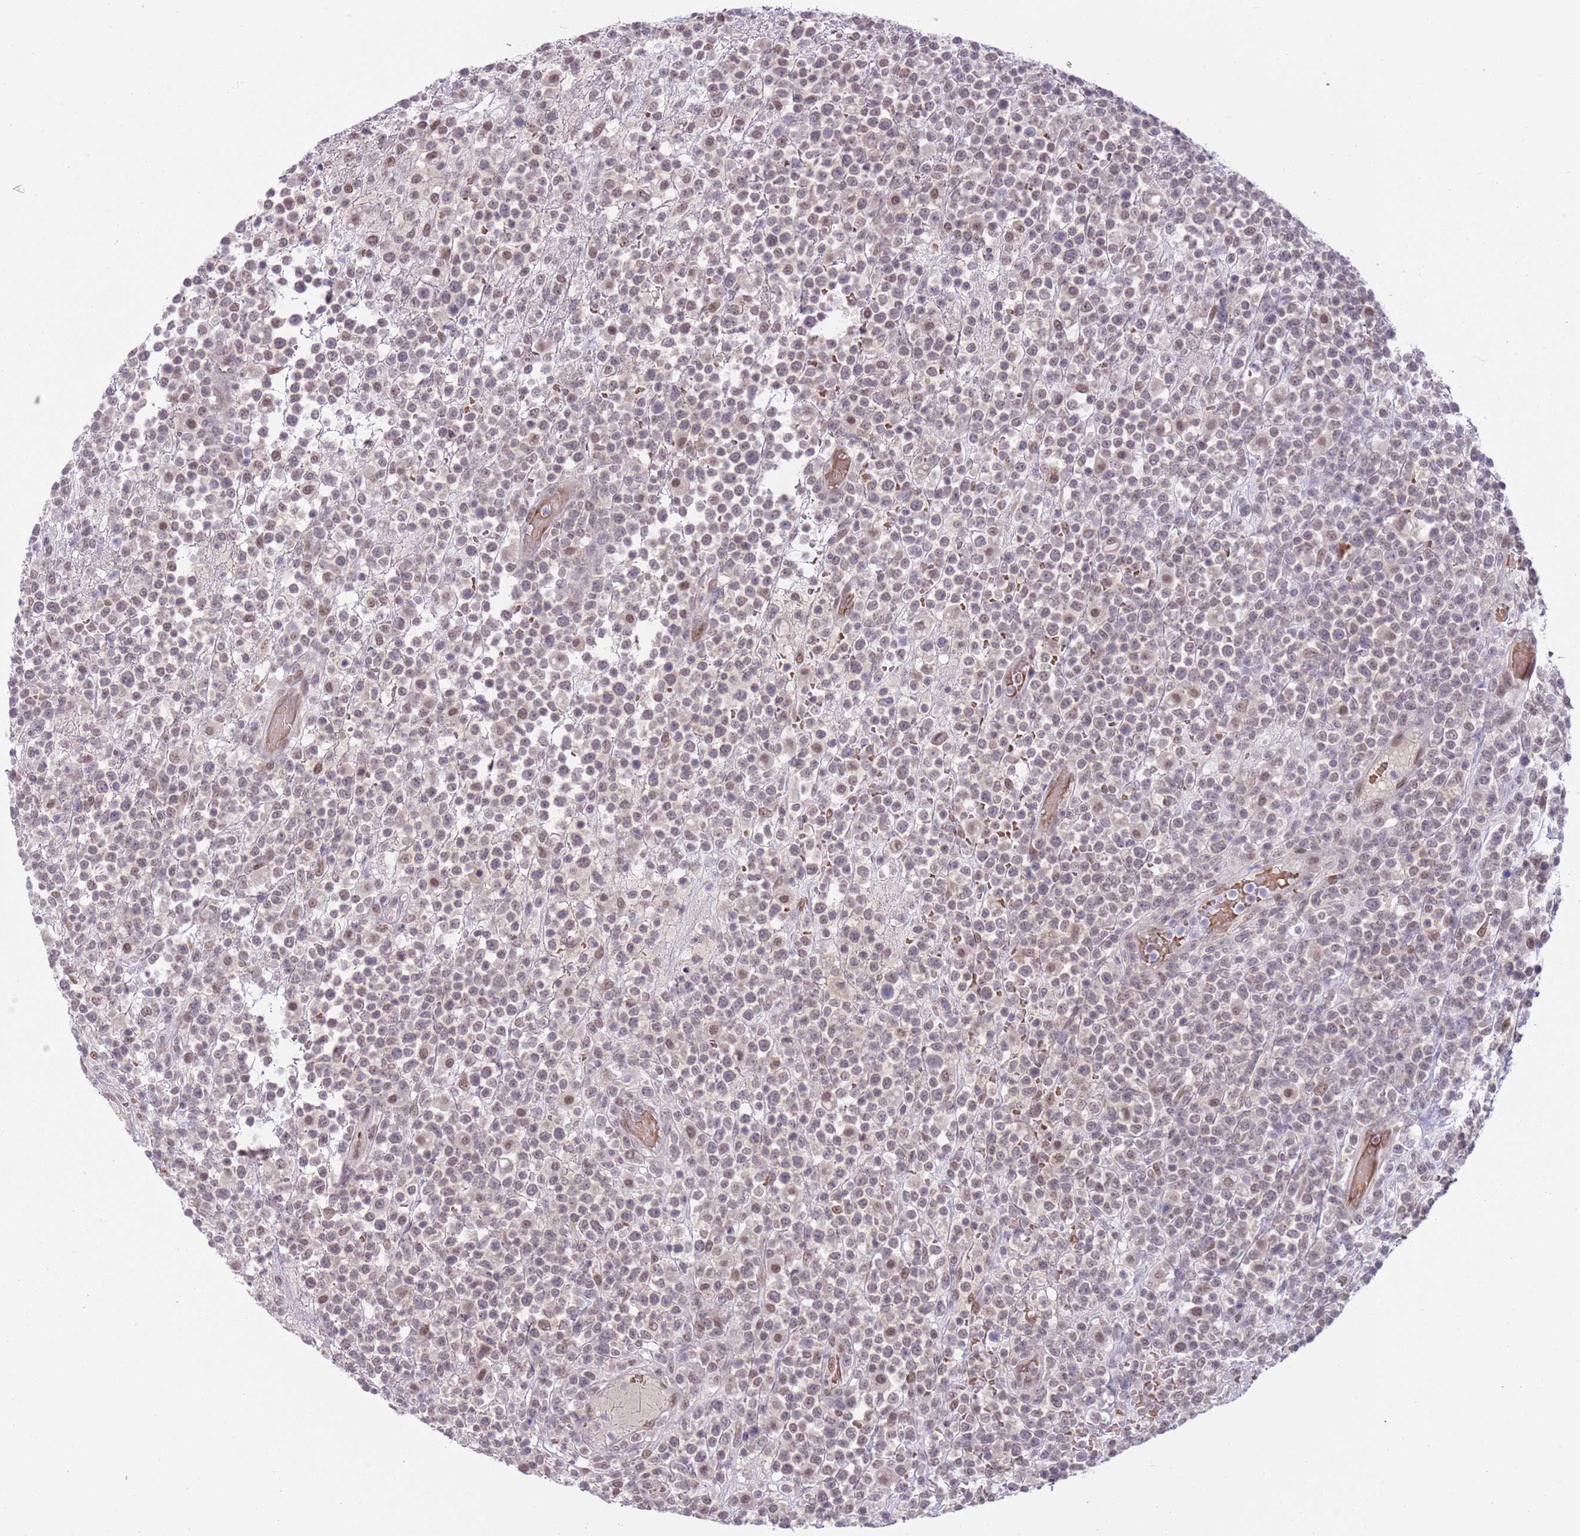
{"staining": {"intensity": "weak", "quantity": "<25%", "location": "nuclear"}, "tissue": "lymphoma", "cell_type": "Tumor cells", "image_type": "cancer", "snomed": [{"axis": "morphology", "description": "Malignant lymphoma, non-Hodgkin's type, High grade"}, {"axis": "topography", "description": "Colon"}], "caption": "DAB immunohistochemical staining of human lymphoma demonstrates no significant staining in tumor cells.", "gene": "TM2D1", "patient": {"sex": "female", "age": 53}}